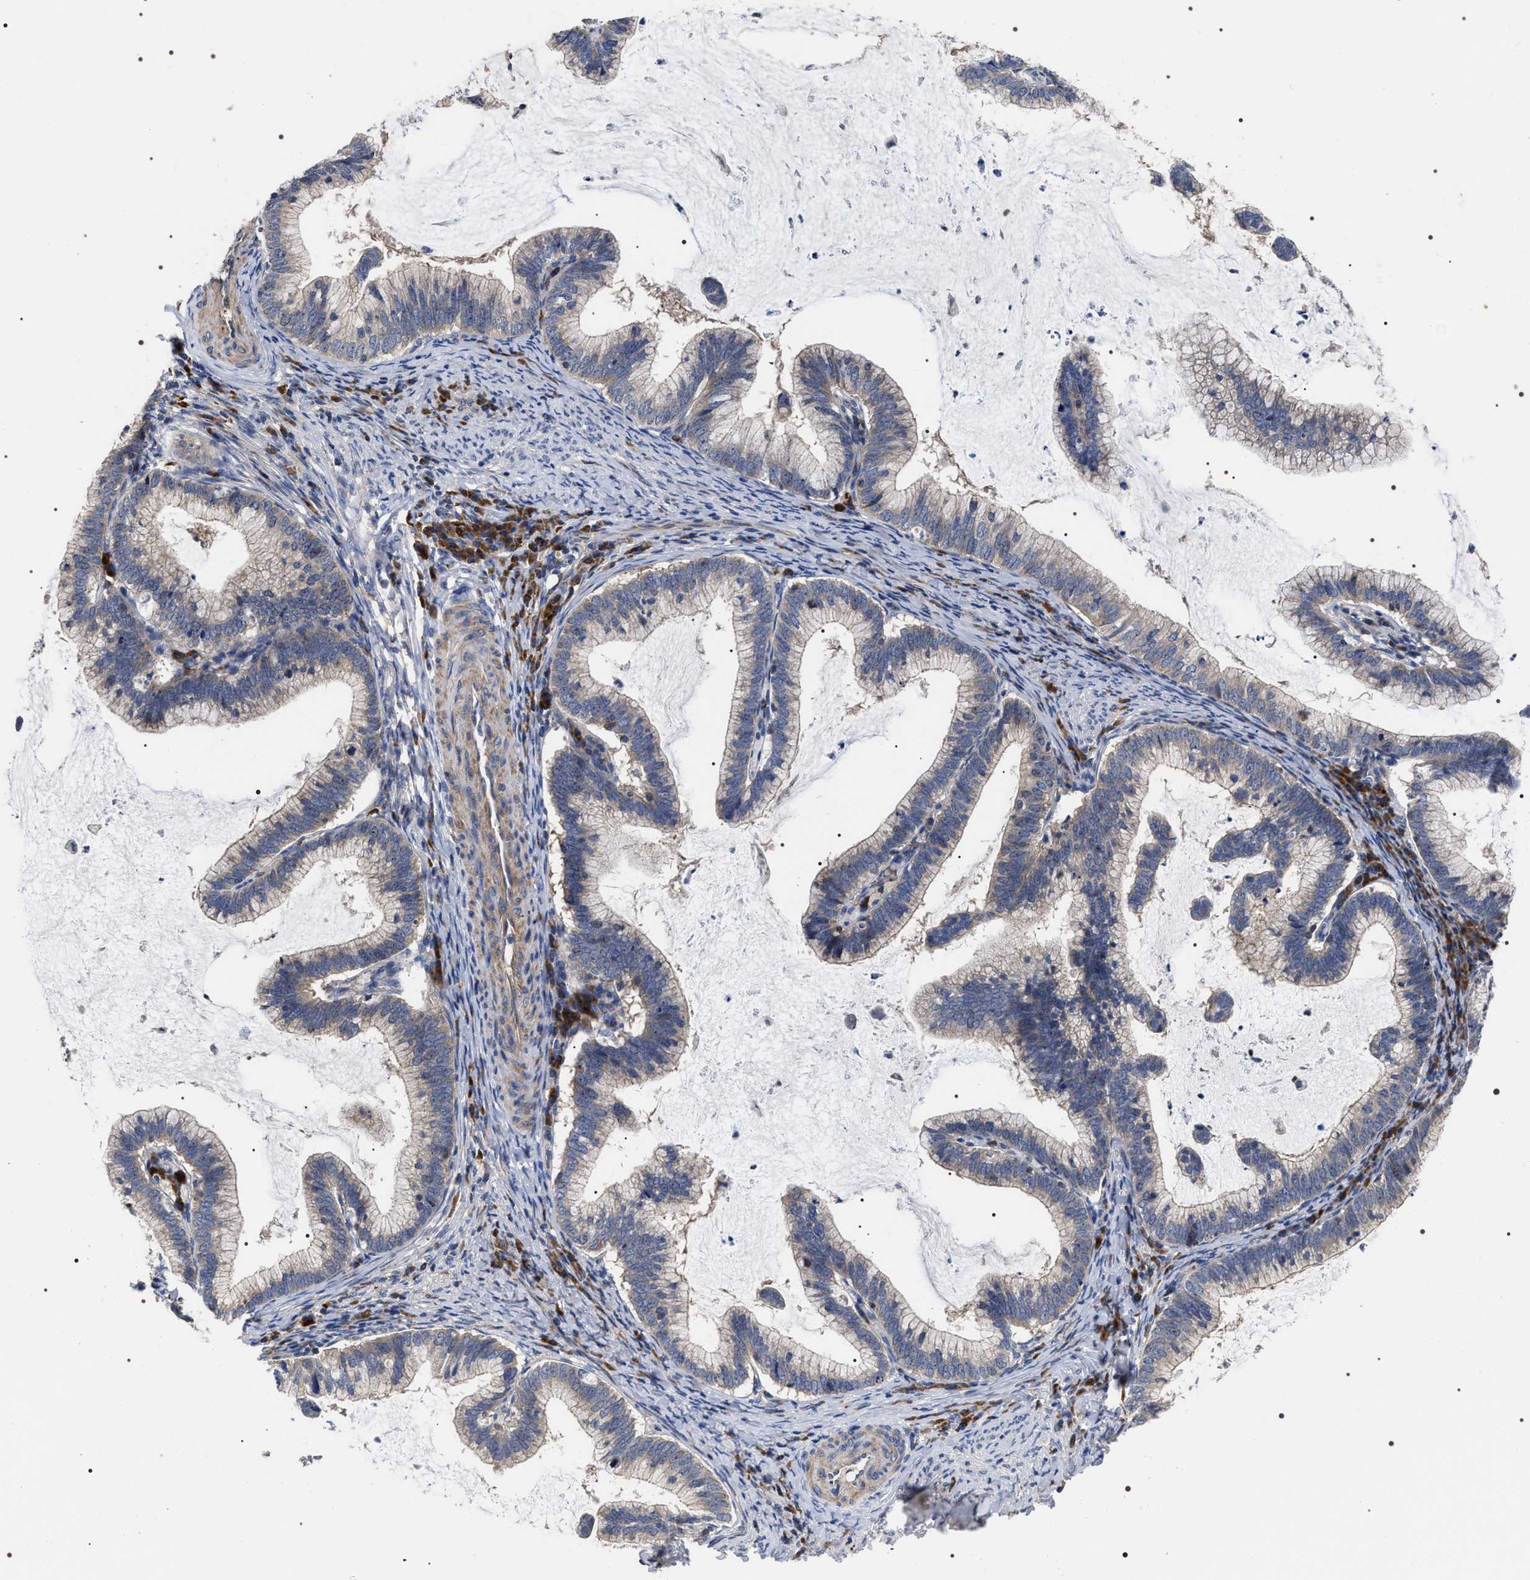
{"staining": {"intensity": "negative", "quantity": "none", "location": "none"}, "tissue": "cervical cancer", "cell_type": "Tumor cells", "image_type": "cancer", "snomed": [{"axis": "morphology", "description": "Adenocarcinoma, NOS"}, {"axis": "topography", "description": "Cervix"}], "caption": "Cervical cancer (adenocarcinoma) stained for a protein using IHC demonstrates no positivity tumor cells.", "gene": "MIS18A", "patient": {"sex": "female", "age": 36}}